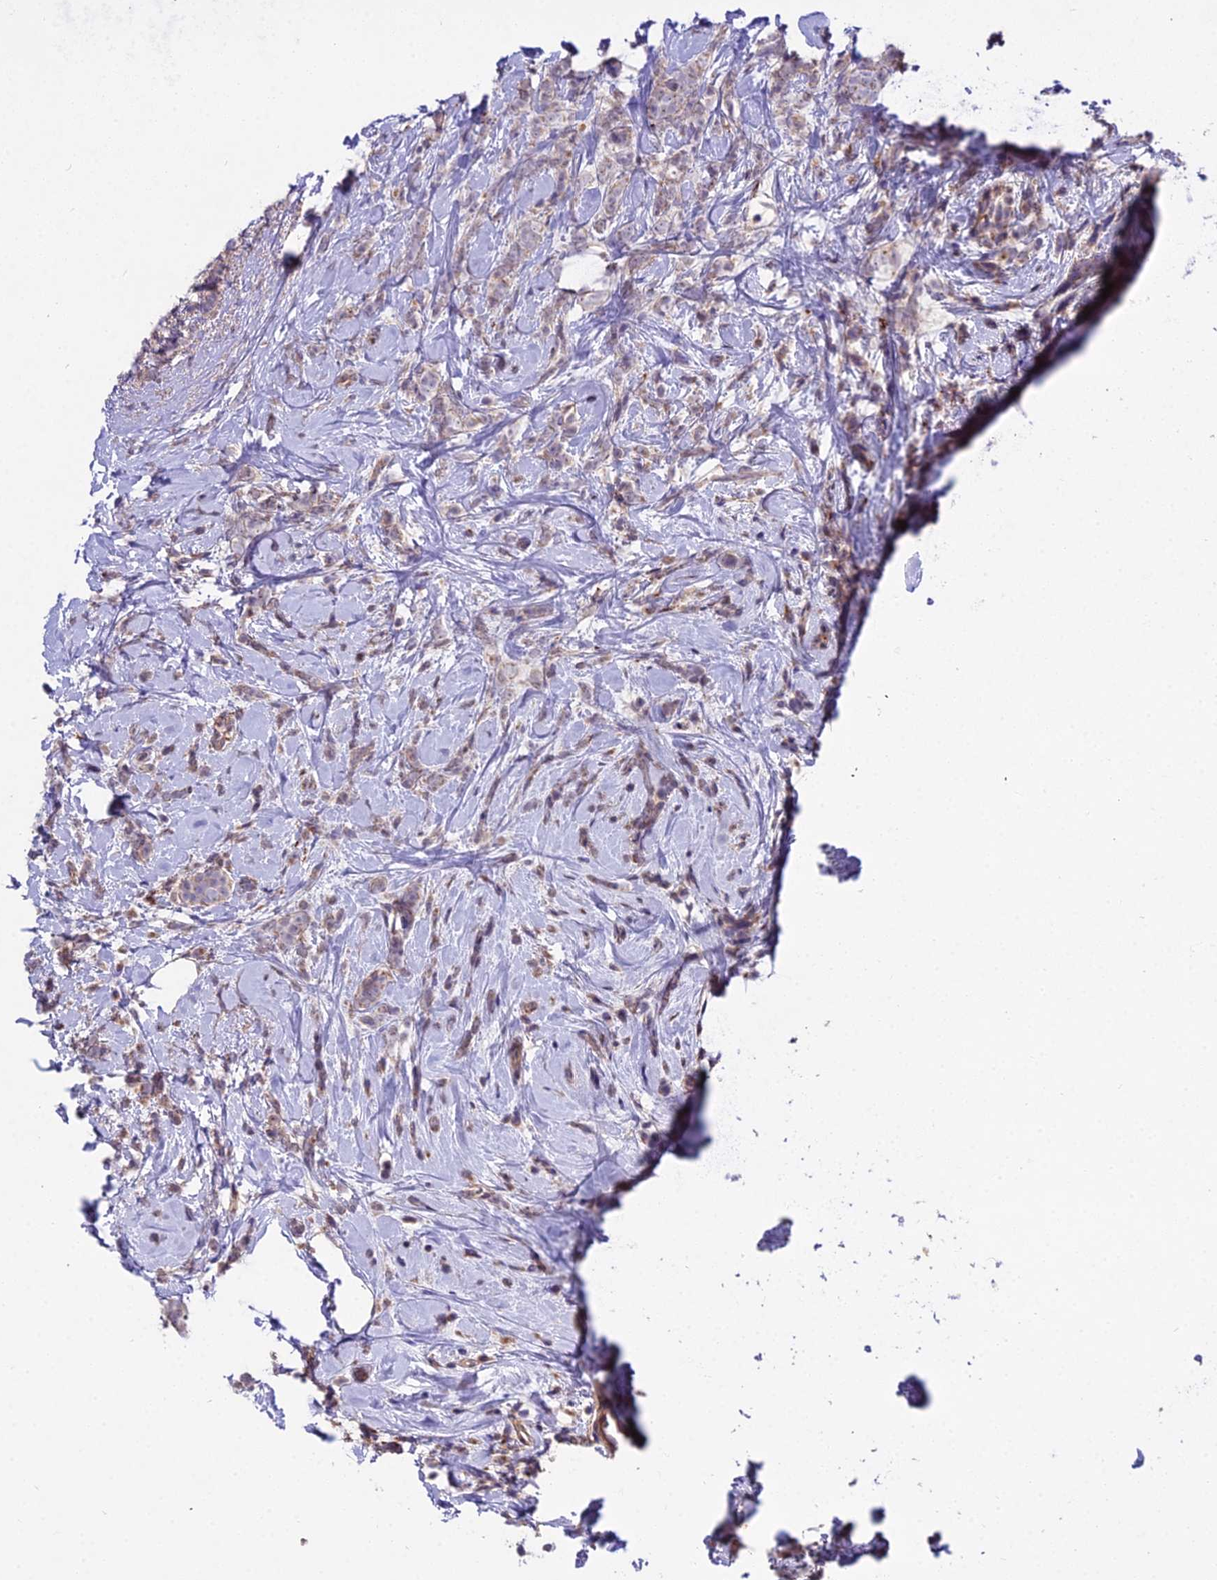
{"staining": {"intensity": "weak", "quantity": ">75%", "location": "cytoplasmic/membranous"}, "tissue": "breast cancer", "cell_type": "Tumor cells", "image_type": "cancer", "snomed": [{"axis": "morphology", "description": "Lobular carcinoma"}, {"axis": "topography", "description": "Breast"}], "caption": "An image of human lobular carcinoma (breast) stained for a protein reveals weak cytoplasmic/membranous brown staining in tumor cells.", "gene": "EID2", "patient": {"sex": "female", "age": 58}}